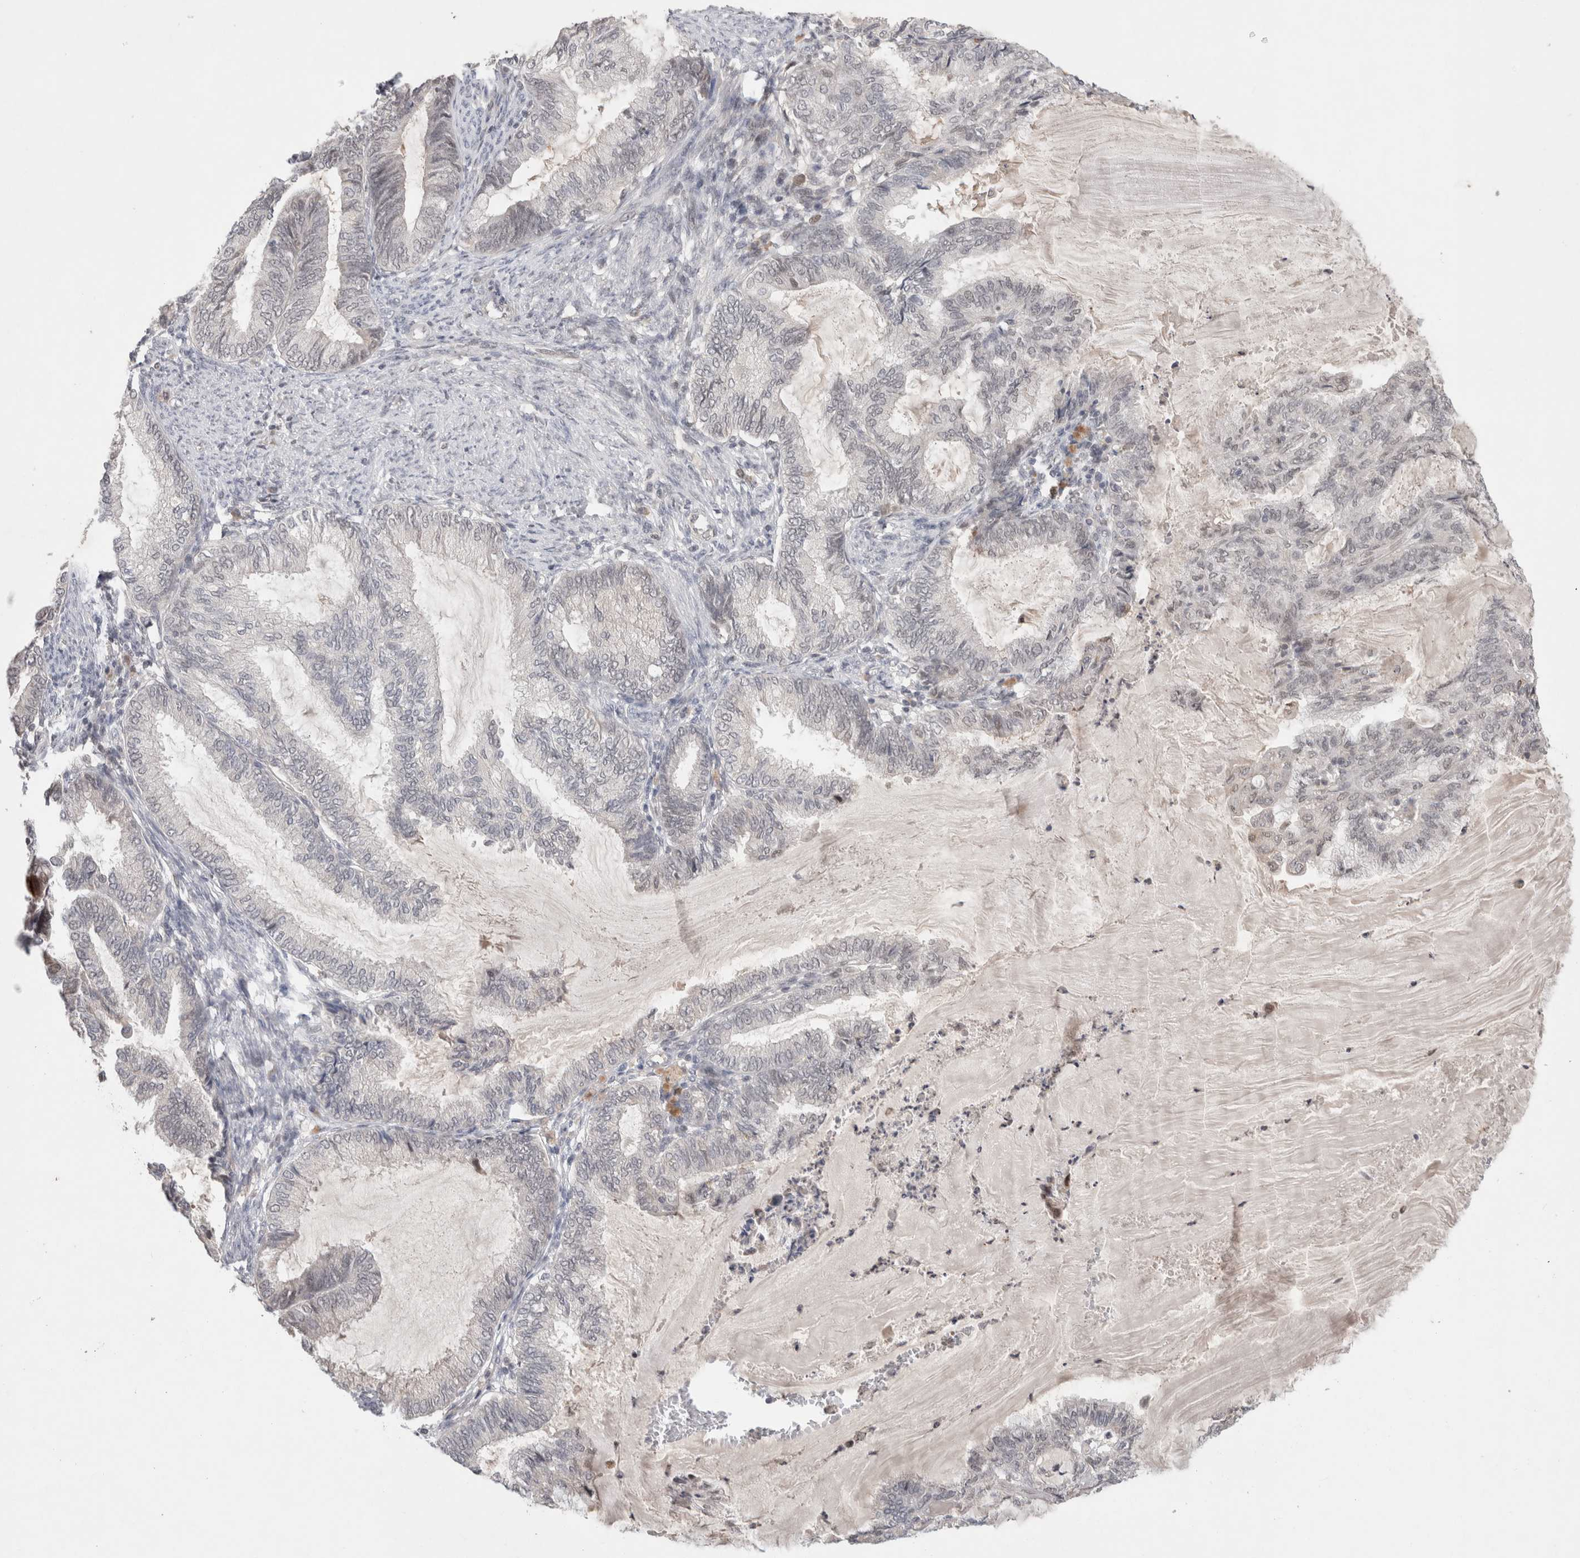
{"staining": {"intensity": "negative", "quantity": "none", "location": "none"}, "tissue": "endometrial cancer", "cell_type": "Tumor cells", "image_type": "cancer", "snomed": [{"axis": "morphology", "description": "Adenocarcinoma, NOS"}, {"axis": "topography", "description": "Endometrium"}], "caption": "The photomicrograph displays no significant expression in tumor cells of adenocarcinoma (endometrial).", "gene": "SYDE2", "patient": {"sex": "female", "age": 86}}